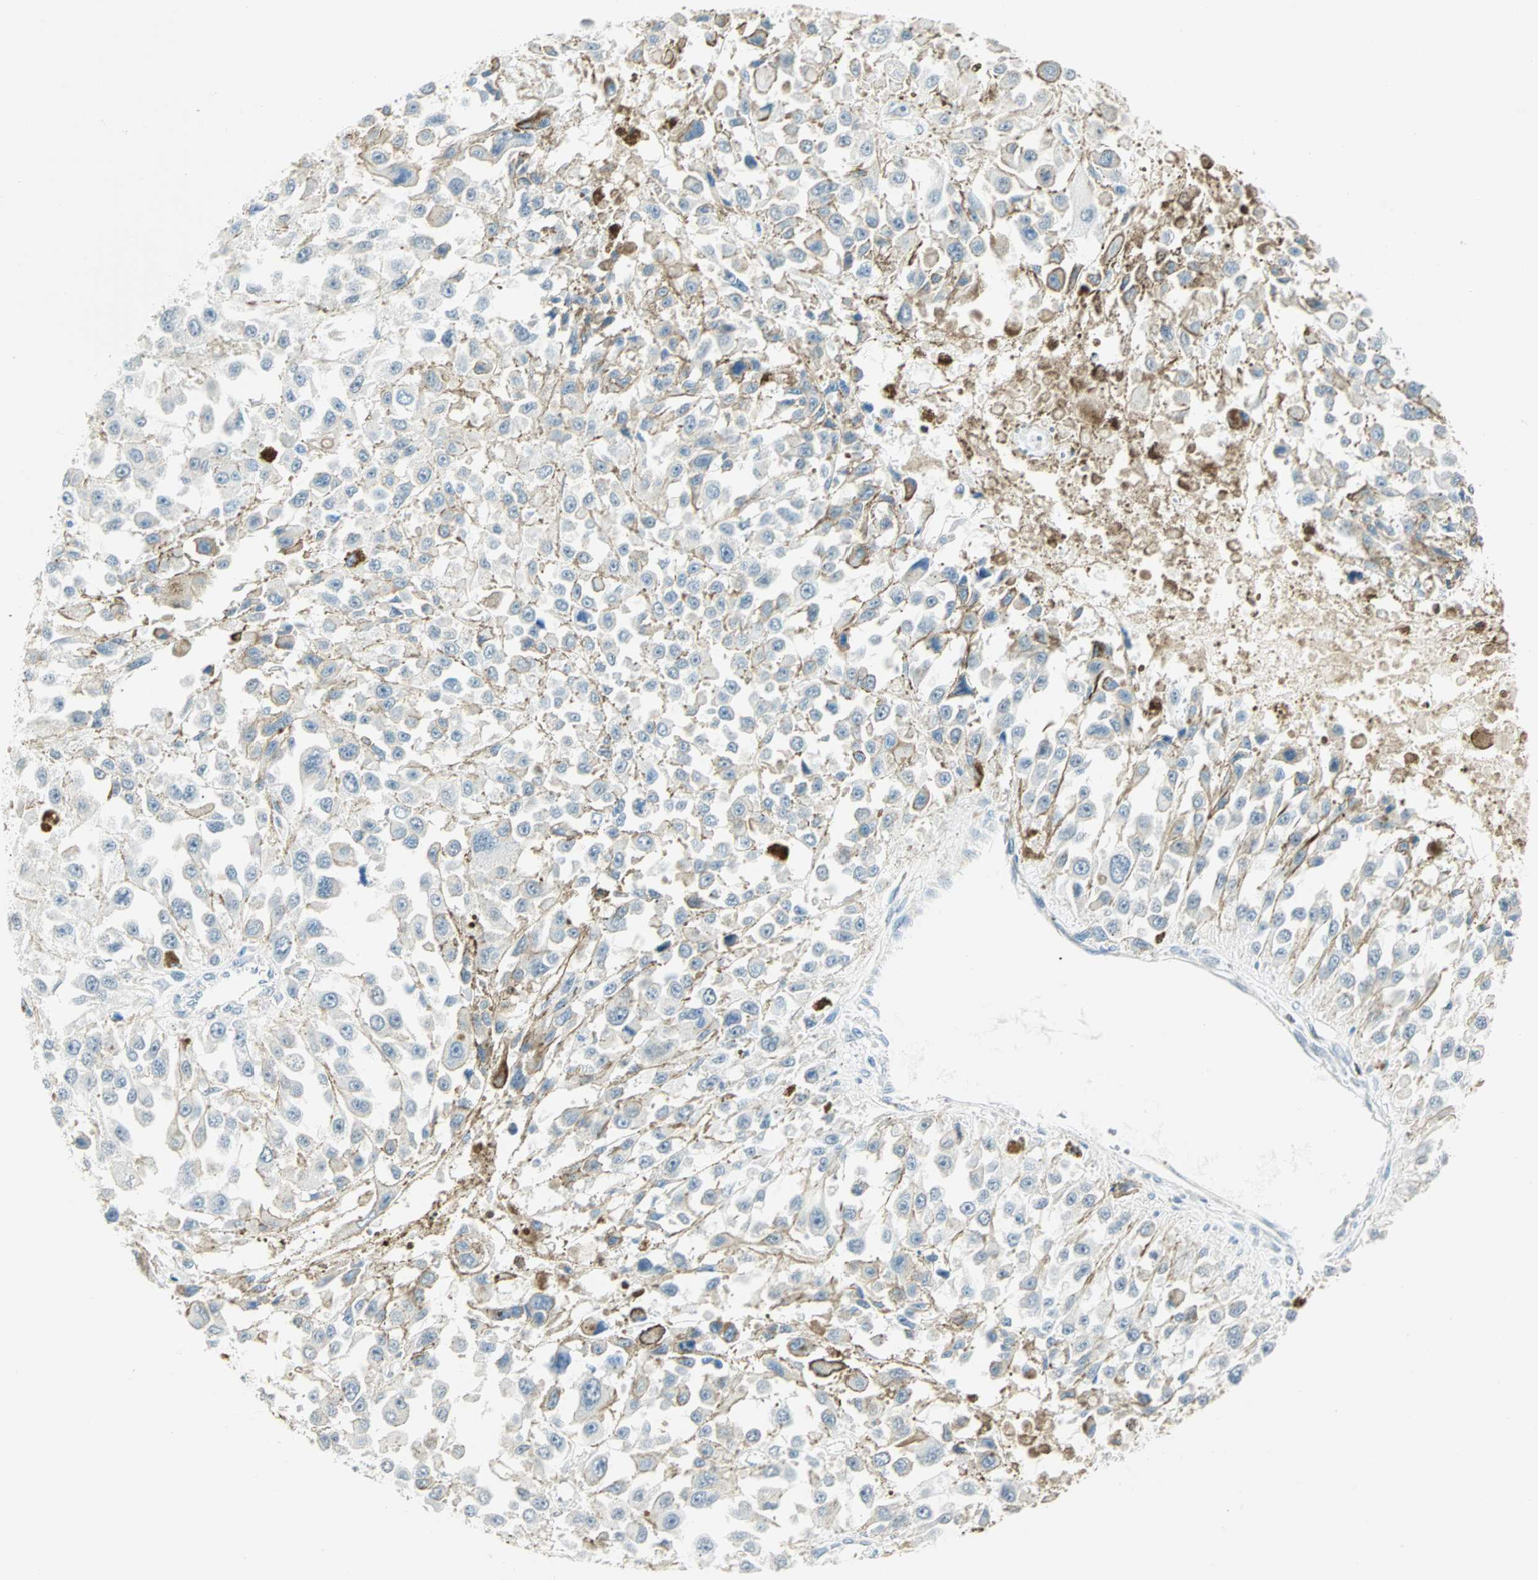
{"staining": {"intensity": "negative", "quantity": "none", "location": "none"}, "tissue": "melanoma", "cell_type": "Tumor cells", "image_type": "cancer", "snomed": [{"axis": "morphology", "description": "Malignant melanoma, Metastatic site"}, {"axis": "topography", "description": "Lymph node"}], "caption": "DAB immunohistochemical staining of human malignant melanoma (metastatic site) shows no significant staining in tumor cells.", "gene": "MLLT10", "patient": {"sex": "male", "age": 59}}